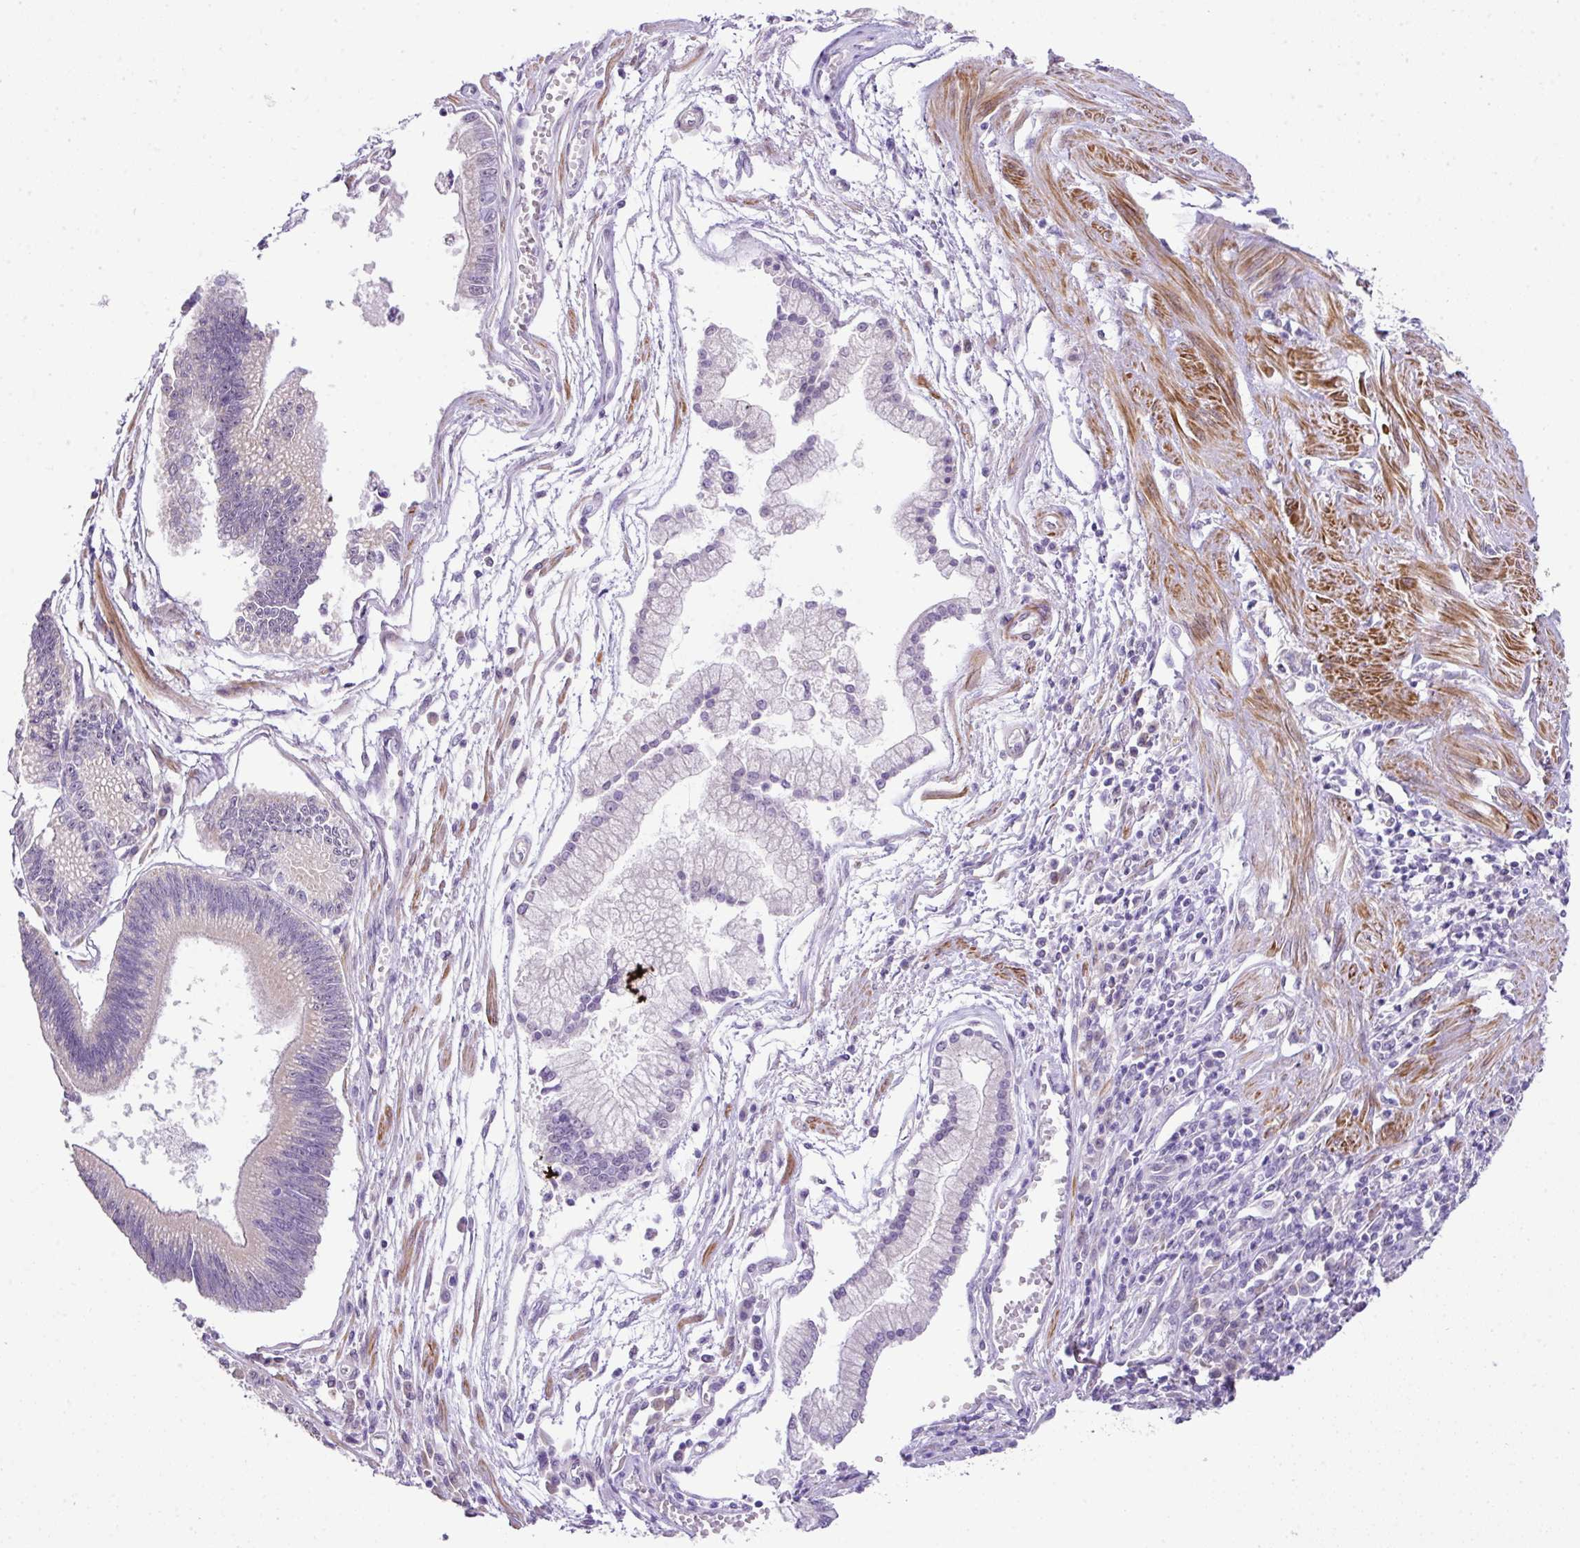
{"staining": {"intensity": "negative", "quantity": "none", "location": "none"}, "tissue": "stomach cancer", "cell_type": "Tumor cells", "image_type": "cancer", "snomed": [{"axis": "morphology", "description": "Adenocarcinoma, NOS"}, {"axis": "topography", "description": "Stomach"}], "caption": "Immunohistochemistry (IHC) micrograph of adenocarcinoma (stomach) stained for a protein (brown), which exhibits no staining in tumor cells. The staining is performed using DAB brown chromogen with nuclei counter-stained in using hematoxylin.", "gene": "DIP2A", "patient": {"sex": "male", "age": 59}}